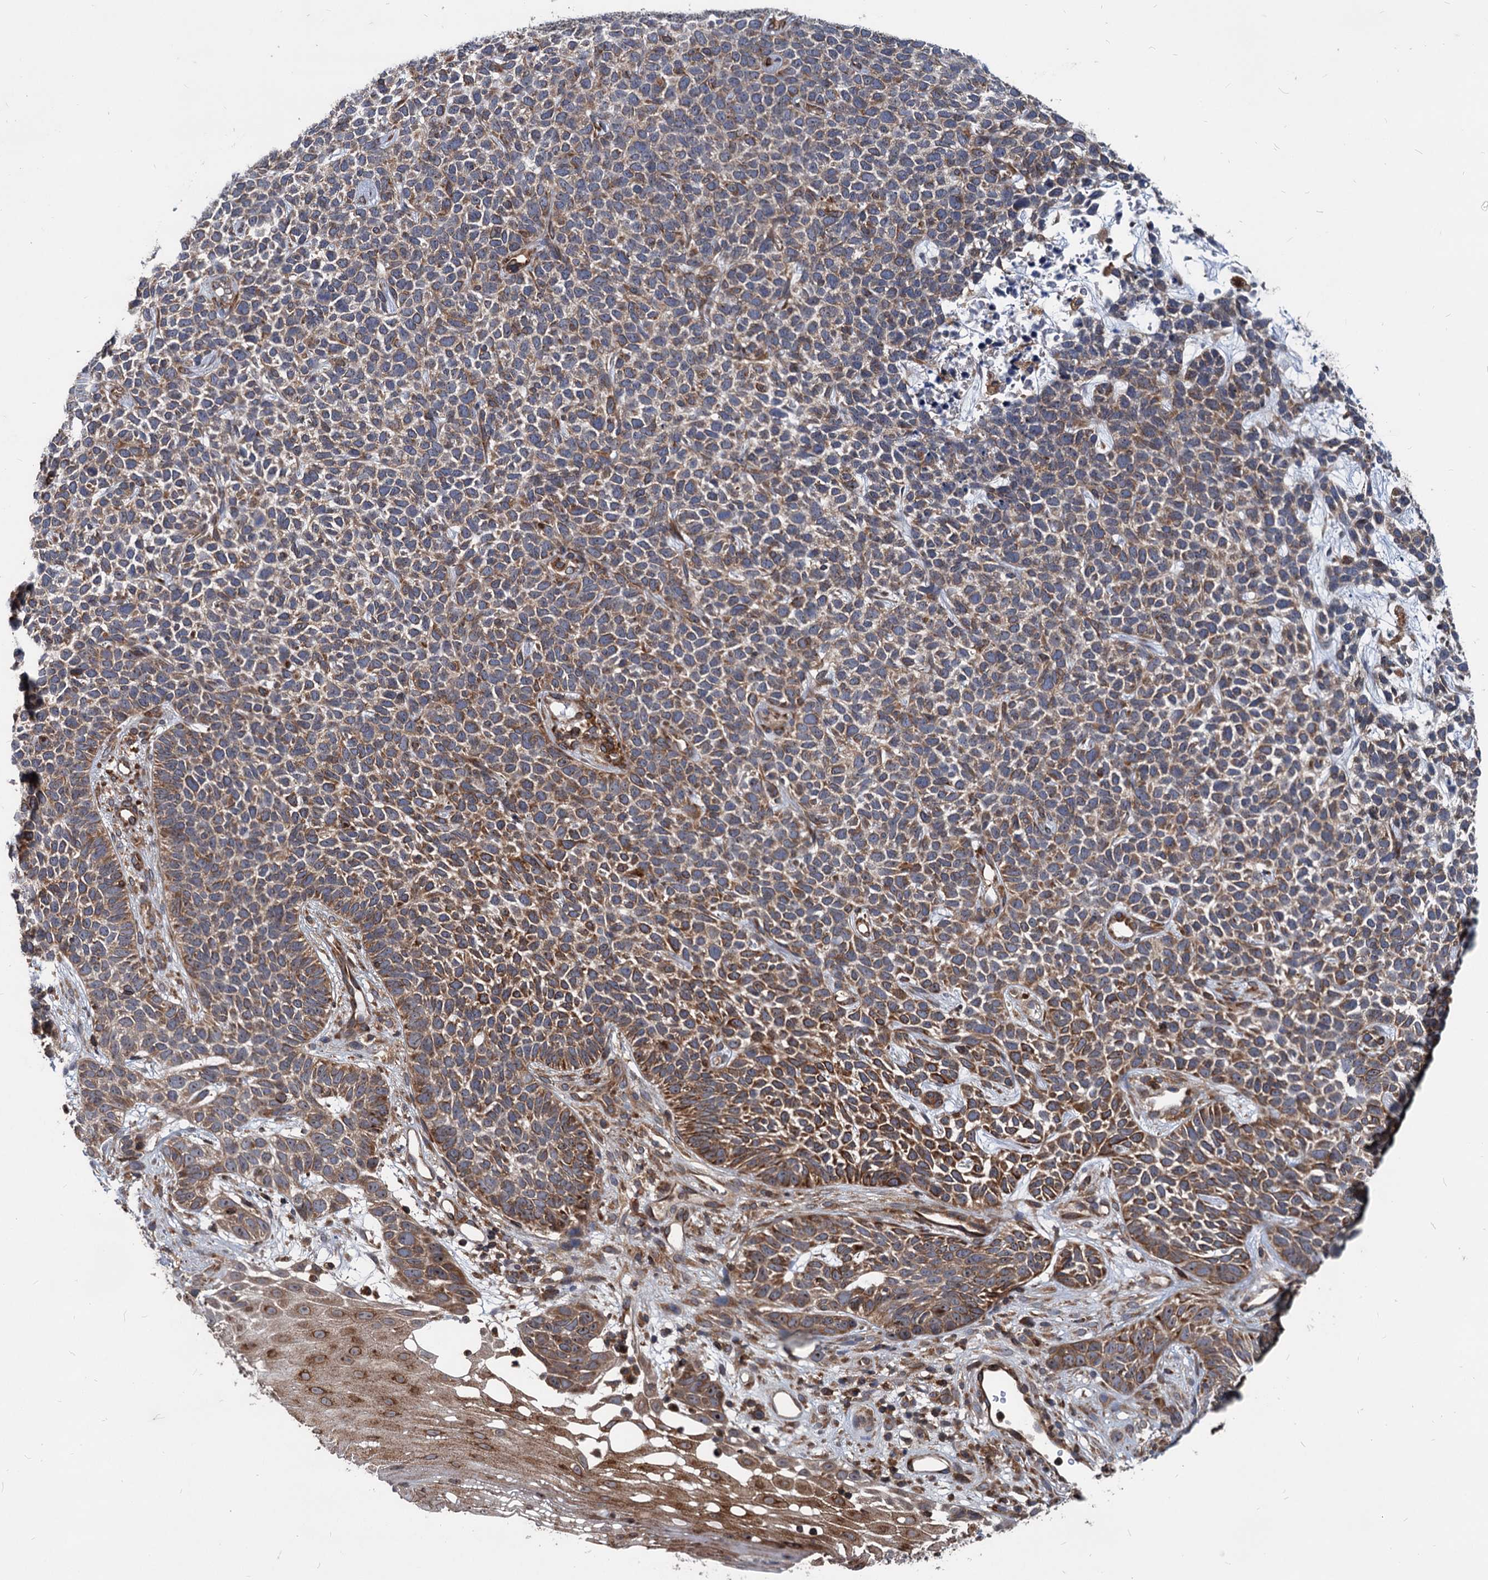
{"staining": {"intensity": "moderate", "quantity": ">75%", "location": "cytoplasmic/membranous"}, "tissue": "skin cancer", "cell_type": "Tumor cells", "image_type": "cancer", "snomed": [{"axis": "morphology", "description": "Basal cell carcinoma"}, {"axis": "topography", "description": "Skin"}], "caption": "Protein analysis of skin cancer tissue demonstrates moderate cytoplasmic/membranous positivity in about >75% of tumor cells. (IHC, brightfield microscopy, high magnification).", "gene": "STIM1", "patient": {"sex": "female", "age": 84}}